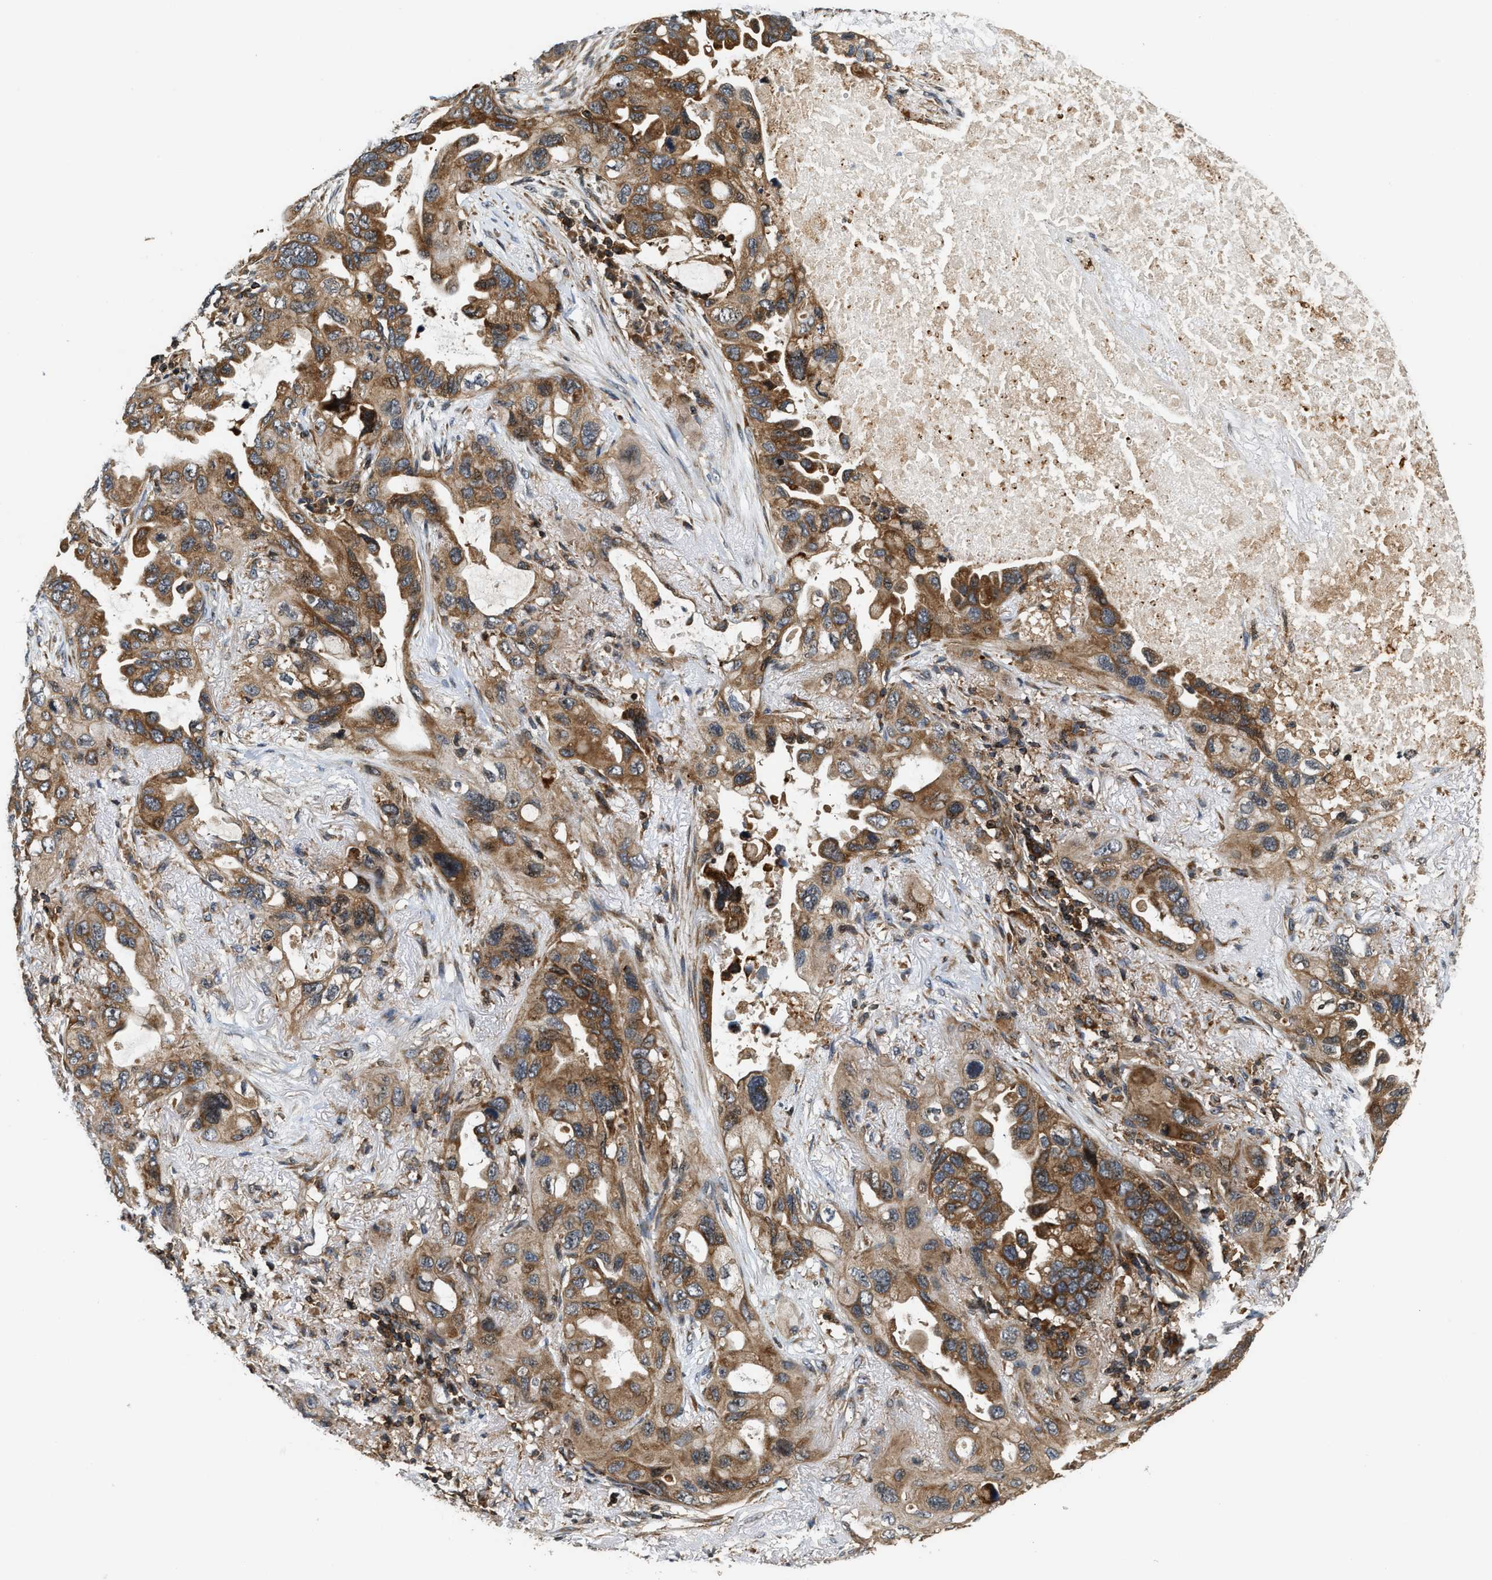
{"staining": {"intensity": "moderate", "quantity": ">75%", "location": "cytoplasmic/membranous"}, "tissue": "lung cancer", "cell_type": "Tumor cells", "image_type": "cancer", "snomed": [{"axis": "morphology", "description": "Squamous cell carcinoma, NOS"}, {"axis": "topography", "description": "Lung"}], "caption": "Lung cancer tissue shows moderate cytoplasmic/membranous staining in about >75% of tumor cells, visualized by immunohistochemistry. The staining was performed using DAB (3,3'-diaminobenzidine) to visualize the protein expression in brown, while the nuclei were stained in blue with hematoxylin (Magnification: 20x).", "gene": "SNX5", "patient": {"sex": "female", "age": 73}}